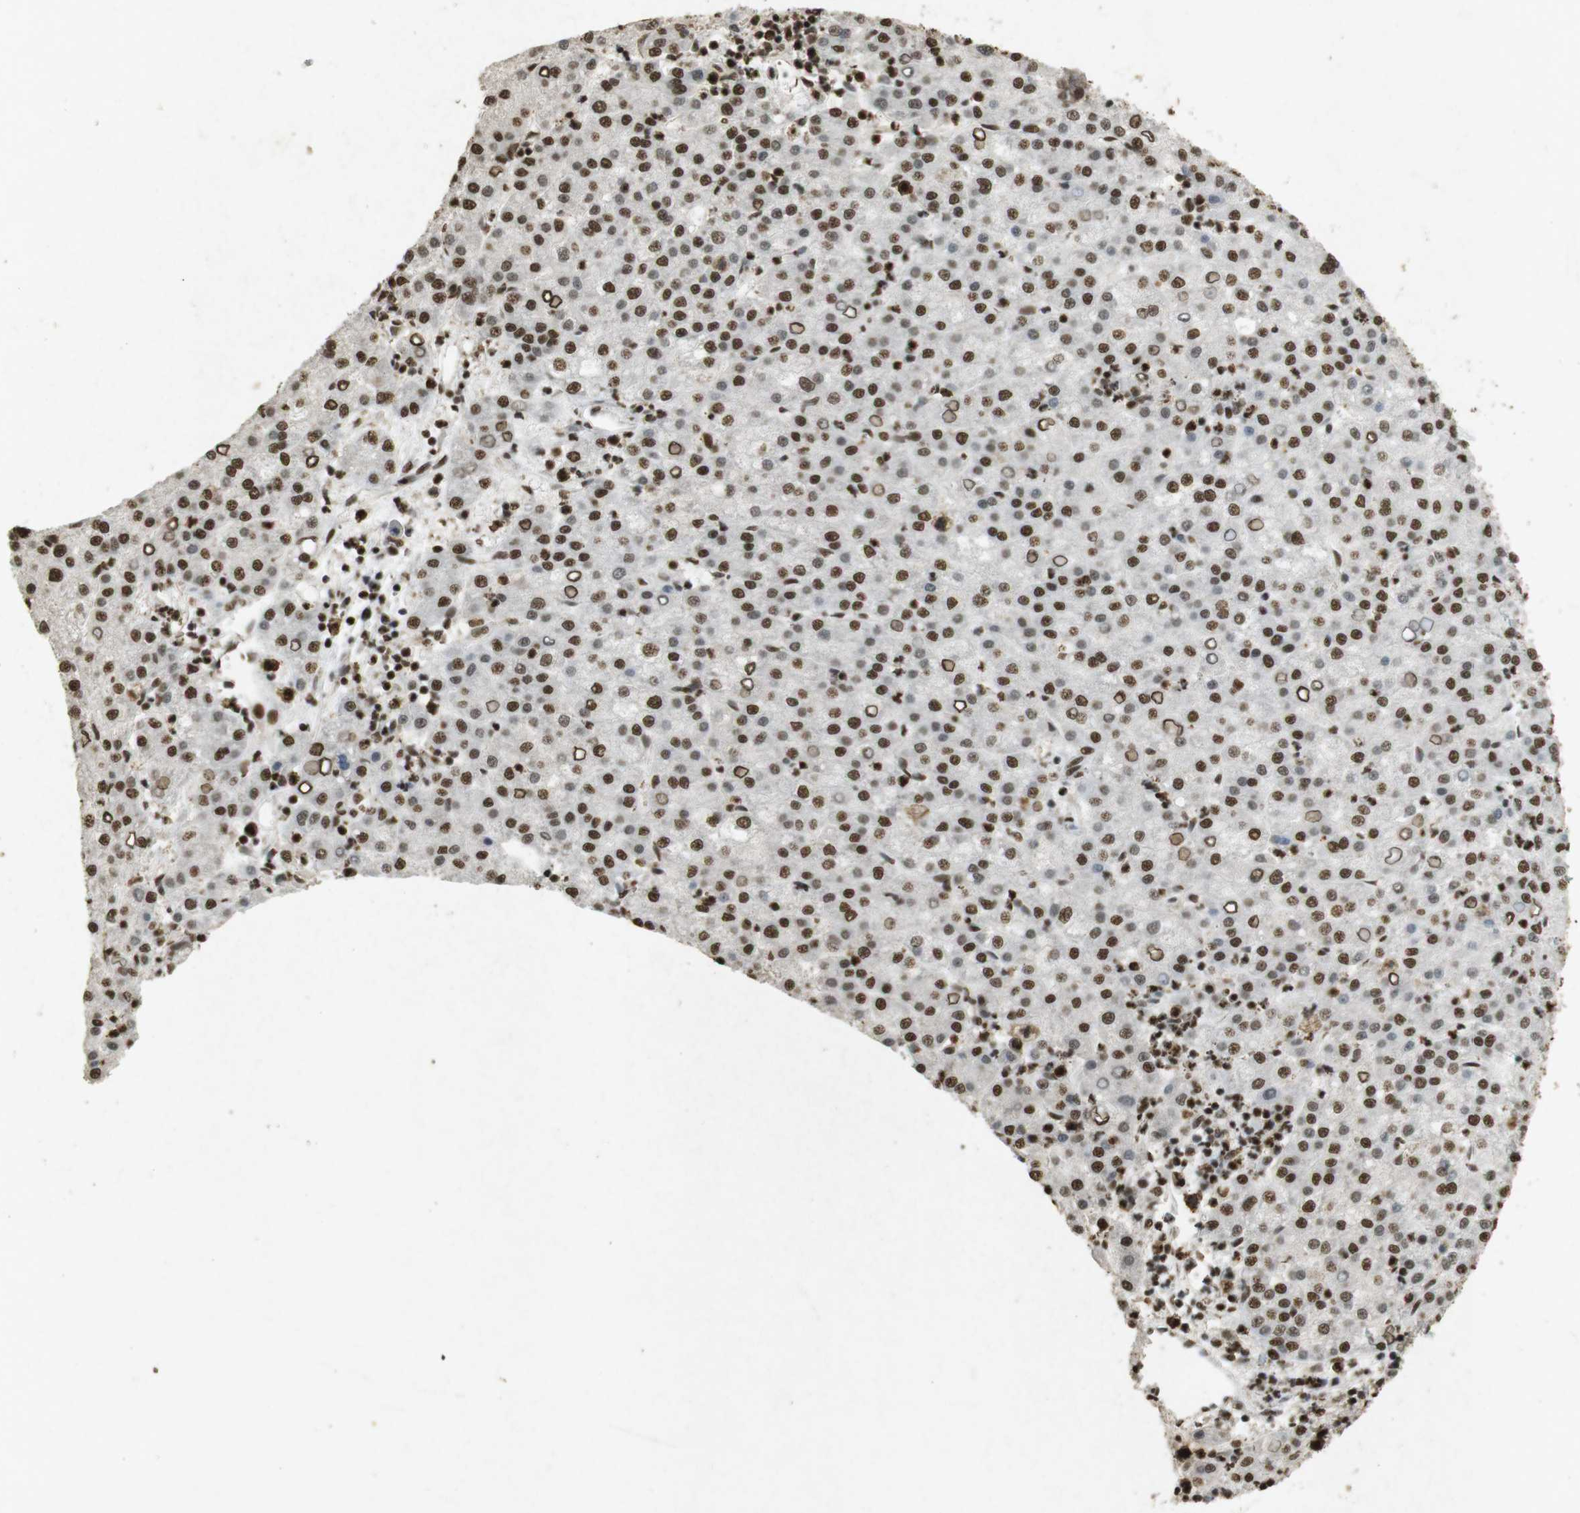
{"staining": {"intensity": "strong", "quantity": ">75%", "location": "nuclear"}, "tissue": "liver cancer", "cell_type": "Tumor cells", "image_type": "cancer", "snomed": [{"axis": "morphology", "description": "Carcinoma, Hepatocellular, NOS"}, {"axis": "topography", "description": "Liver"}], "caption": "A photomicrograph of human hepatocellular carcinoma (liver) stained for a protein exhibits strong nuclear brown staining in tumor cells.", "gene": "GATA4", "patient": {"sex": "female", "age": 58}}